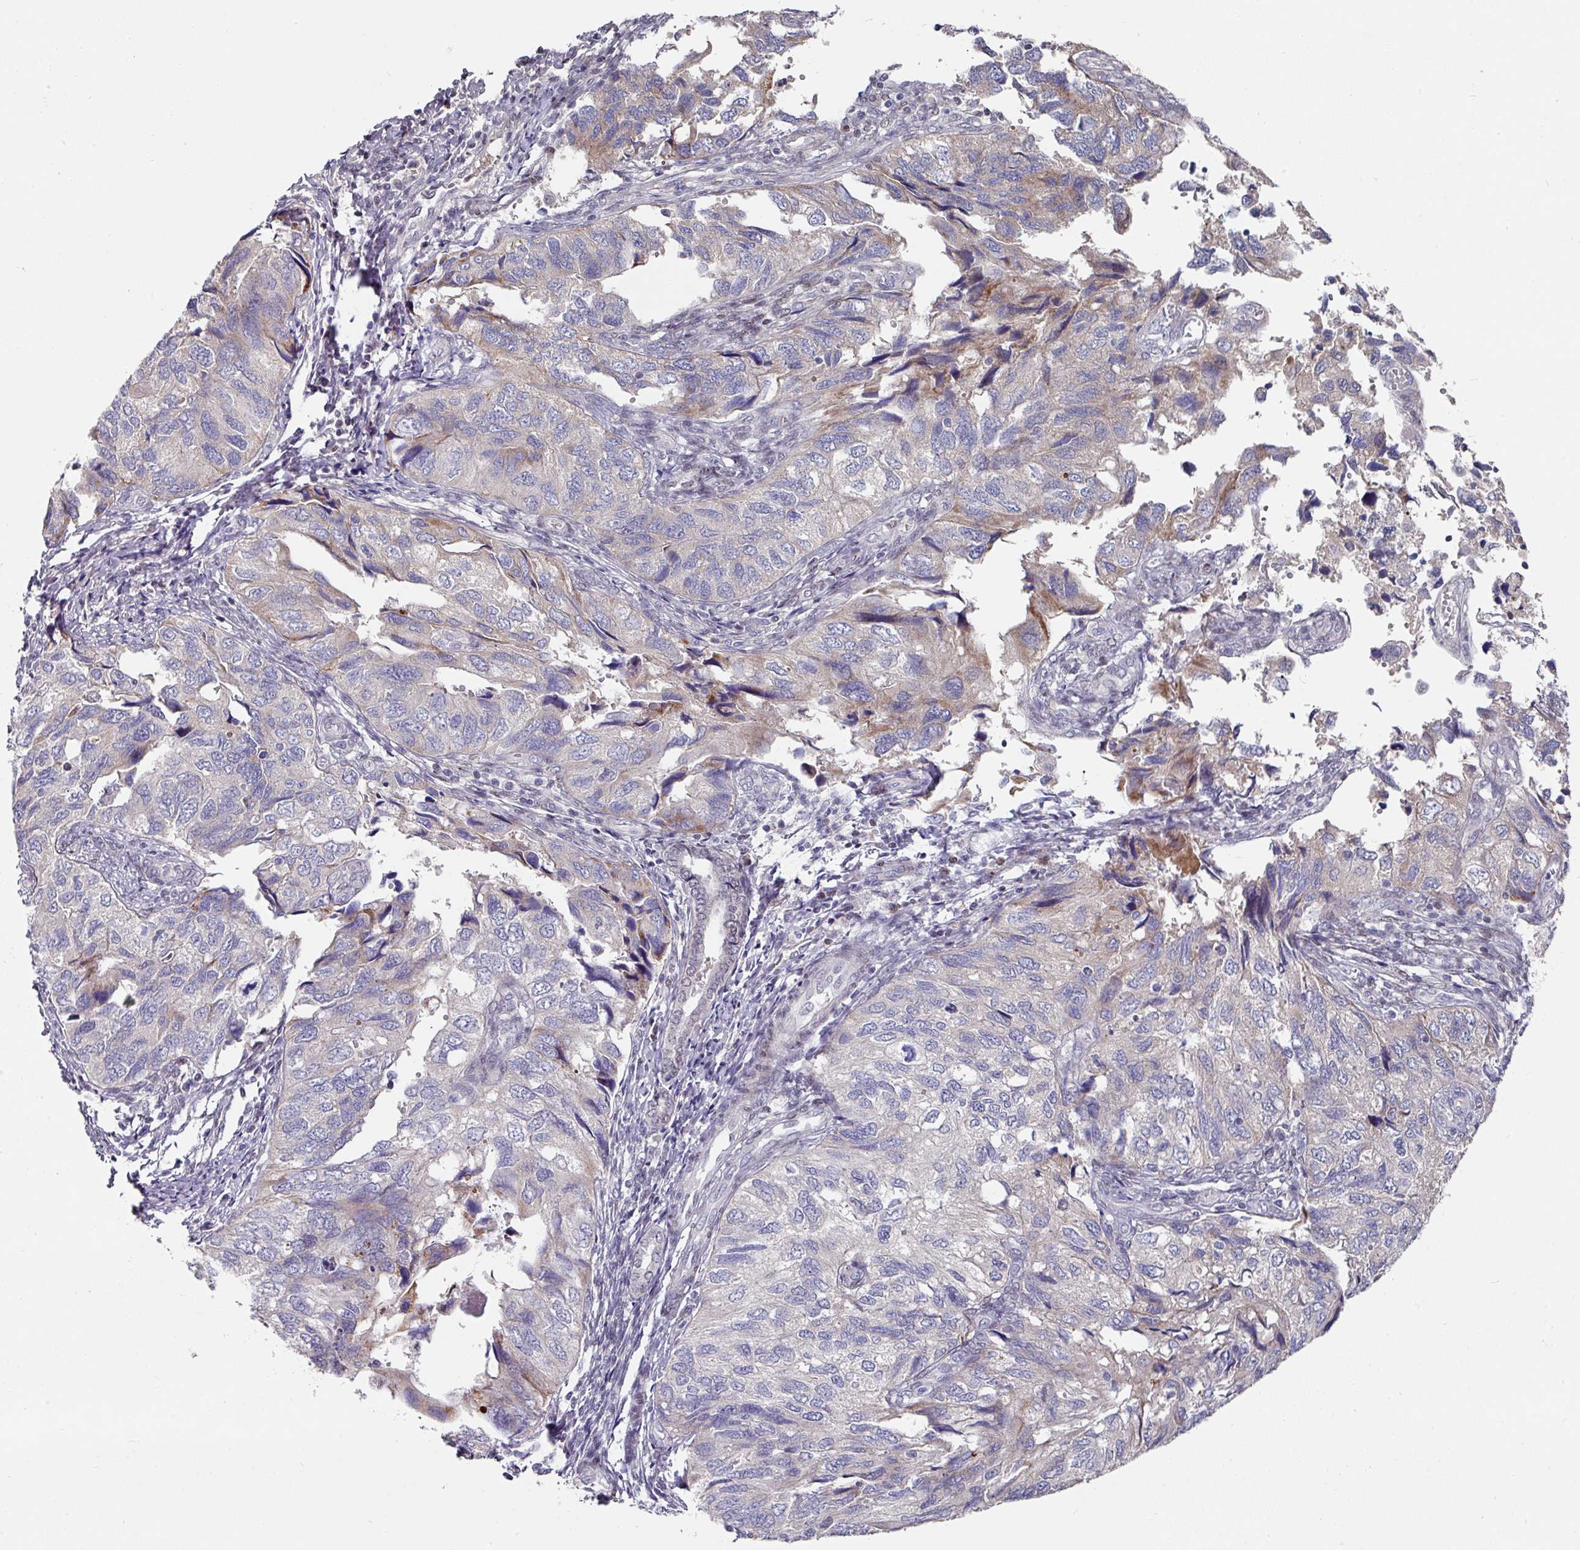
{"staining": {"intensity": "weak", "quantity": "<25%", "location": "cytoplasmic/membranous"}, "tissue": "endometrial cancer", "cell_type": "Tumor cells", "image_type": "cancer", "snomed": [{"axis": "morphology", "description": "Carcinoma, NOS"}, {"axis": "topography", "description": "Uterus"}], "caption": "Micrograph shows no significant protein staining in tumor cells of endometrial cancer (carcinoma).", "gene": "CBX7", "patient": {"sex": "female", "age": 76}}